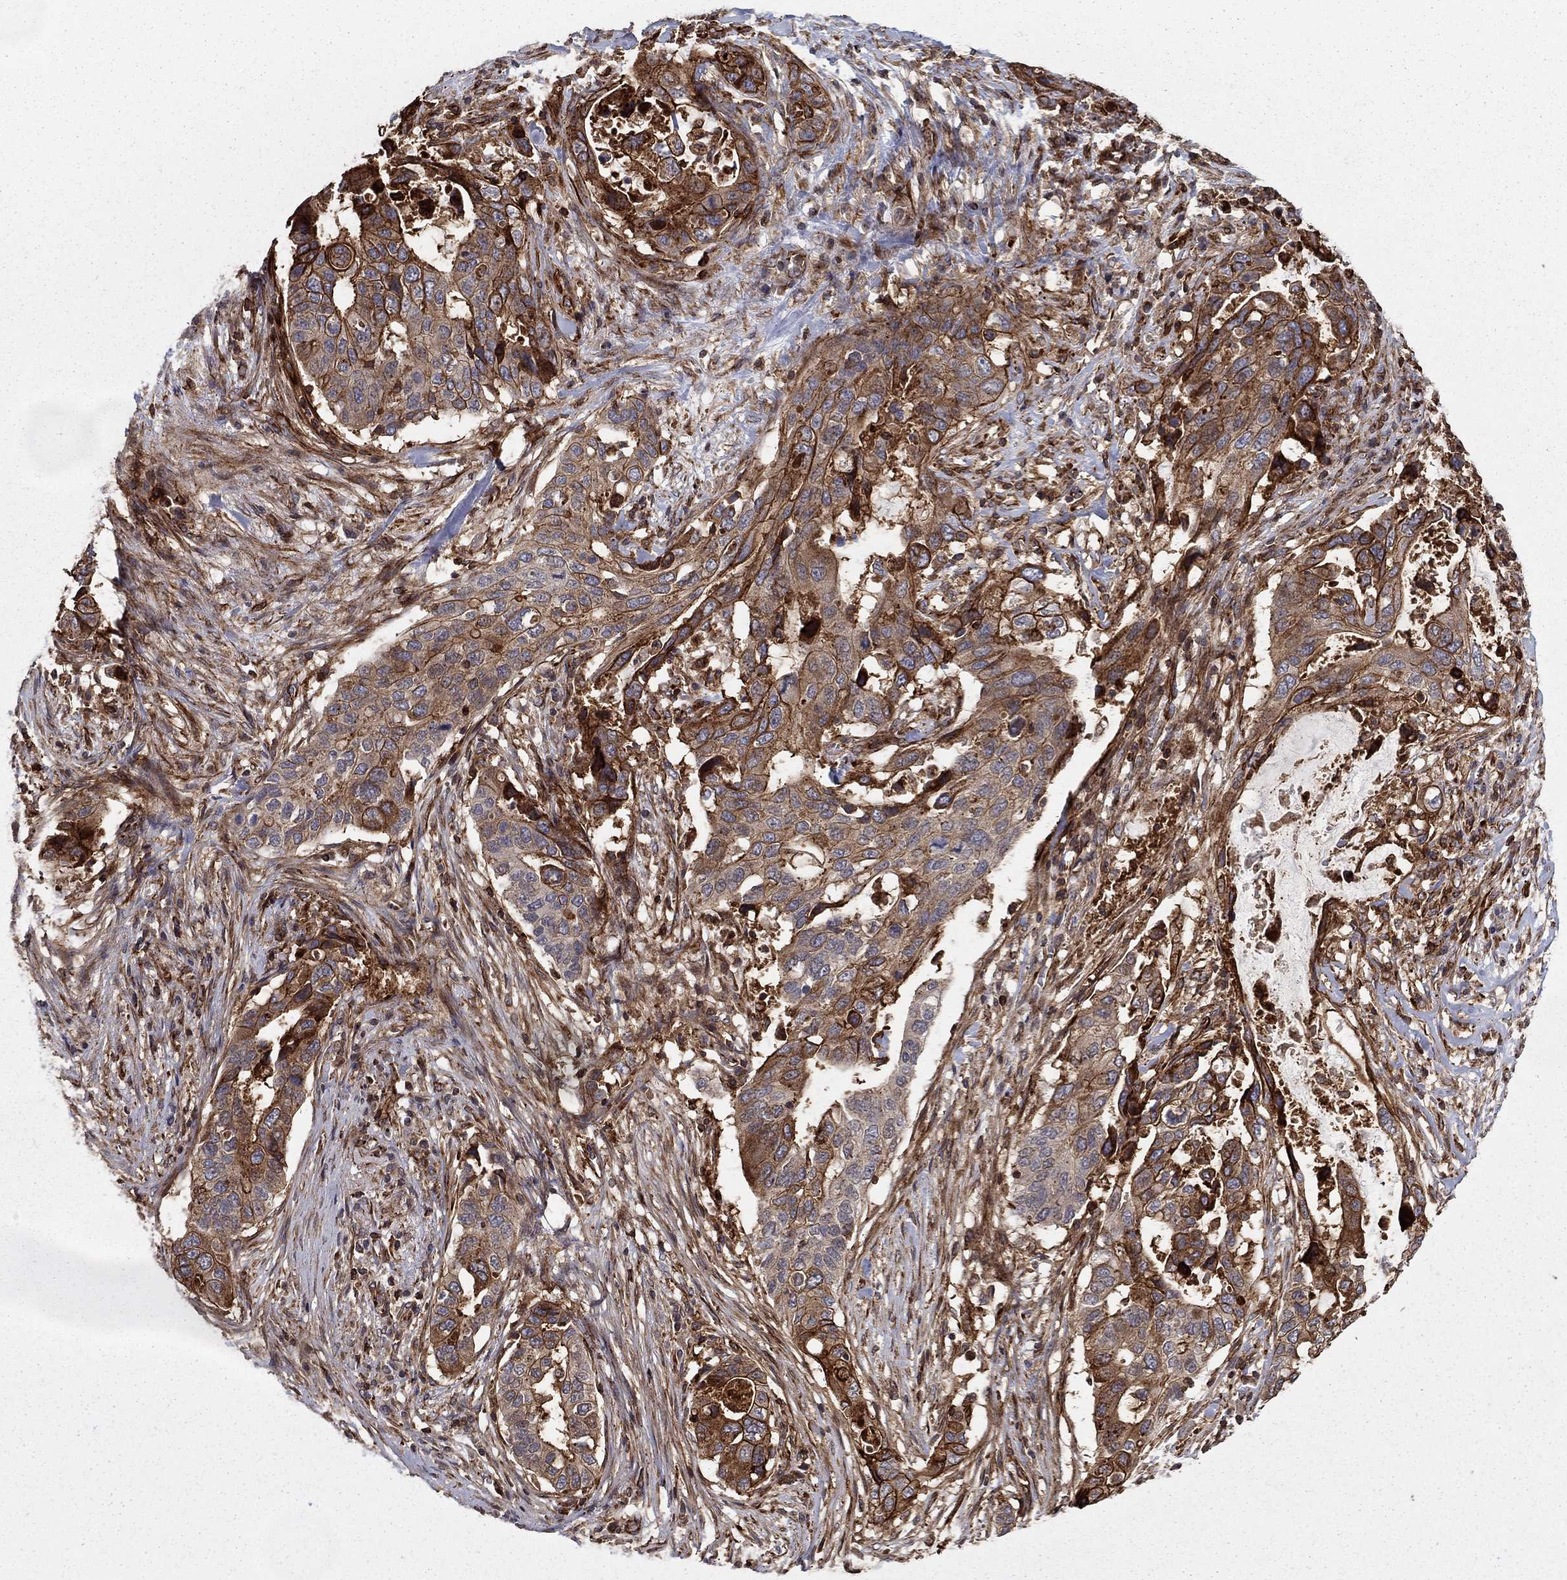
{"staining": {"intensity": "strong", "quantity": "25%-75%", "location": "cytoplasmic/membranous"}, "tissue": "stomach cancer", "cell_type": "Tumor cells", "image_type": "cancer", "snomed": [{"axis": "morphology", "description": "Adenocarcinoma, NOS"}, {"axis": "topography", "description": "Stomach"}], "caption": "Protein expression analysis of human stomach adenocarcinoma reveals strong cytoplasmic/membranous expression in about 25%-75% of tumor cells. The protein is stained brown, and the nuclei are stained in blue (DAB (3,3'-diaminobenzidine) IHC with brightfield microscopy, high magnification).", "gene": "ADM", "patient": {"sex": "male", "age": 54}}